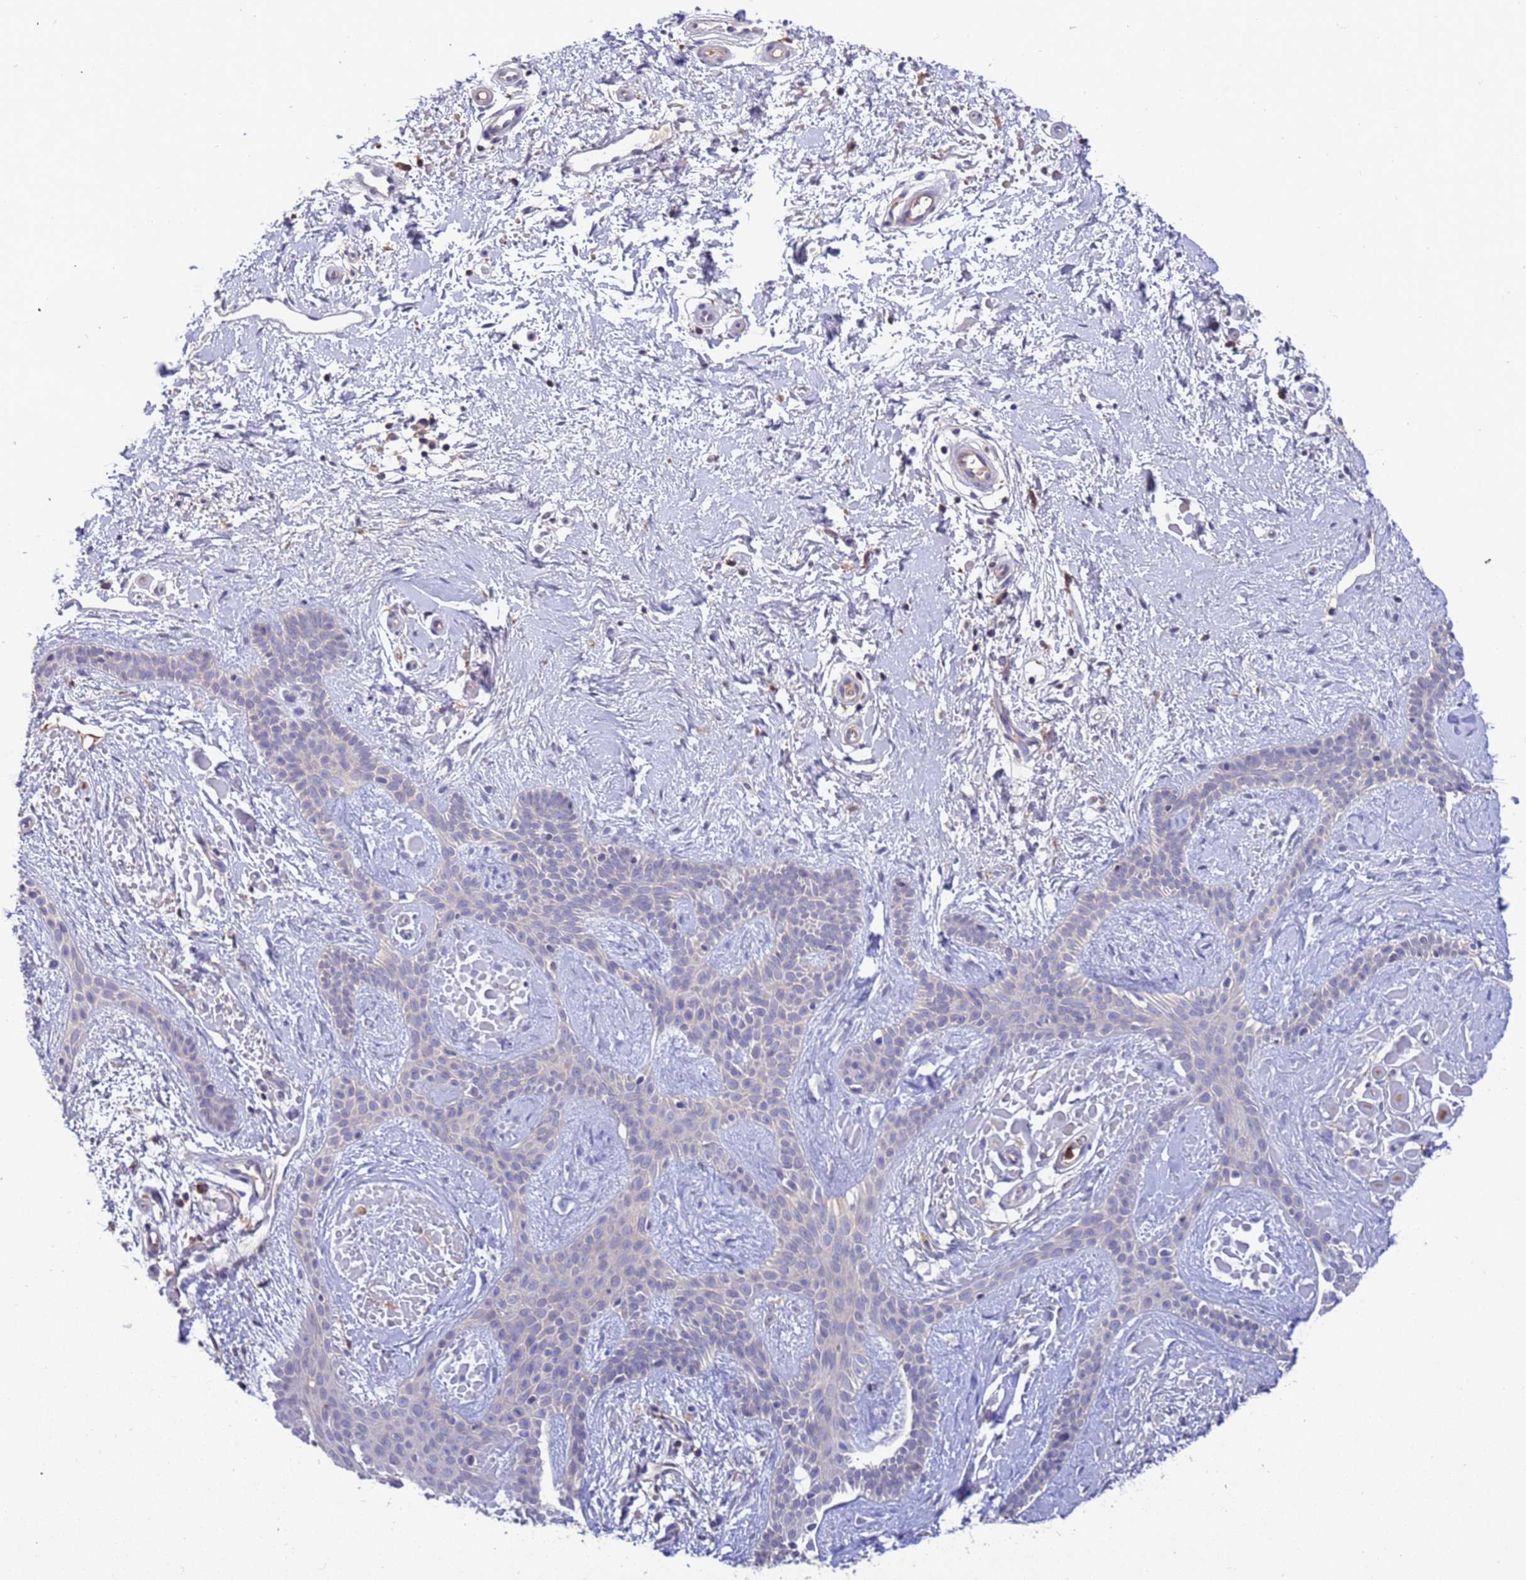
{"staining": {"intensity": "negative", "quantity": "none", "location": "none"}, "tissue": "skin cancer", "cell_type": "Tumor cells", "image_type": "cancer", "snomed": [{"axis": "morphology", "description": "Basal cell carcinoma"}, {"axis": "topography", "description": "Skin"}], "caption": "Photomicrograph shows no protein expression in tumor cells of basal cell carcinoma (skin) tissue.", "gene": "AMPD3", "patient": {"sex": "male", "age": 78}}